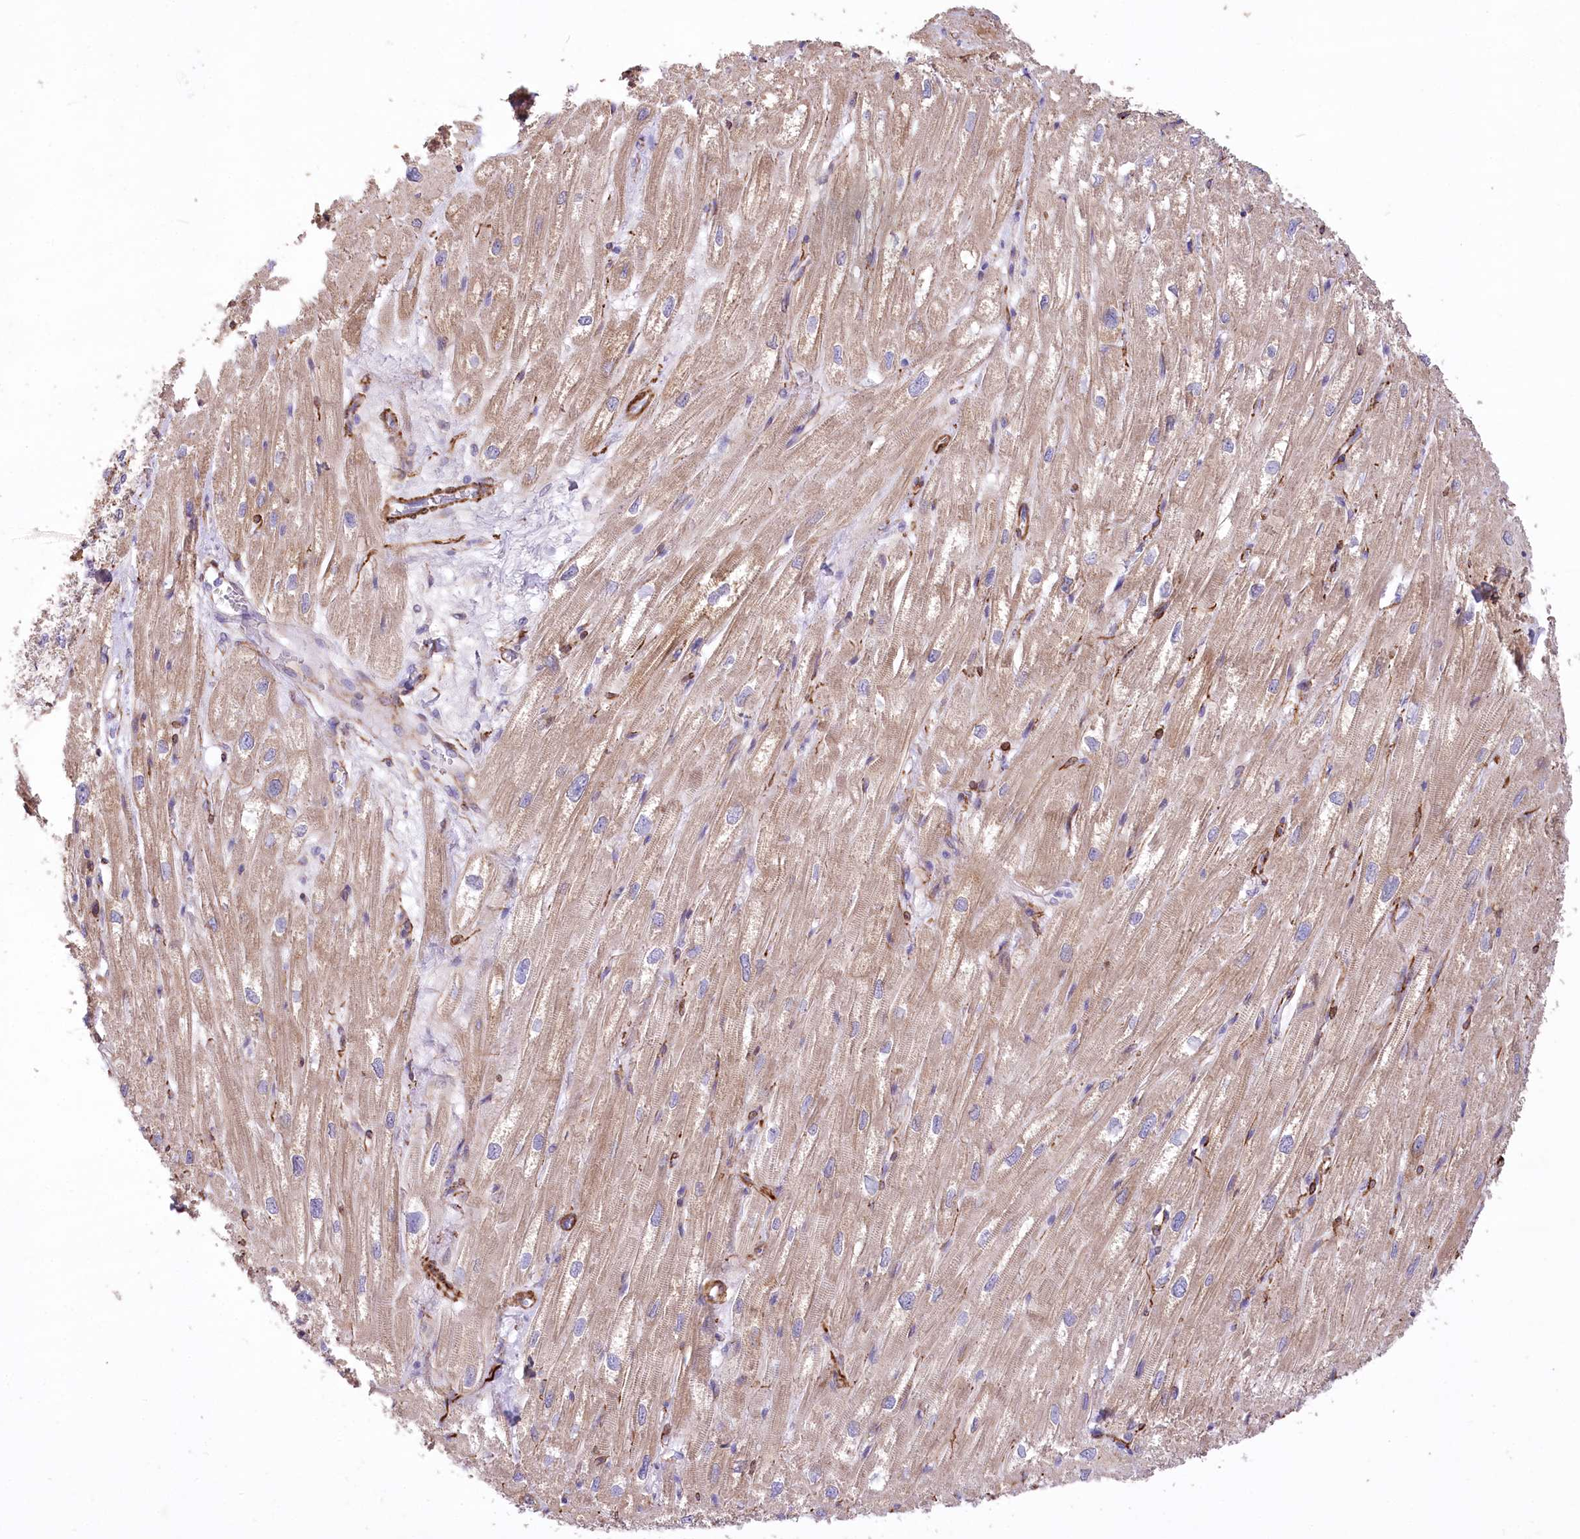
{"staining": {"intensity": "moderate", "quantity": "25%-75%", "location": "cytoplasmic/membranous"}, "tissue": "heart muscle", "cell_type": "Cardiomyocytes", "image_type": "normal", "snomed": [{"axis": "morphology", "description": "Normal tissue, NOS"}, {"axis": "topography", "description": "Heart"}], "caption": "Immunohistochemistry (DAB) staining of benign human heart muscle exhibits moderate cytoplasmic/membranous protein expression in approximately 25%-75% of cardiomyocytes.", "gene": "ANGPTL3", "patient": {"sex": "male", "age": 50}}